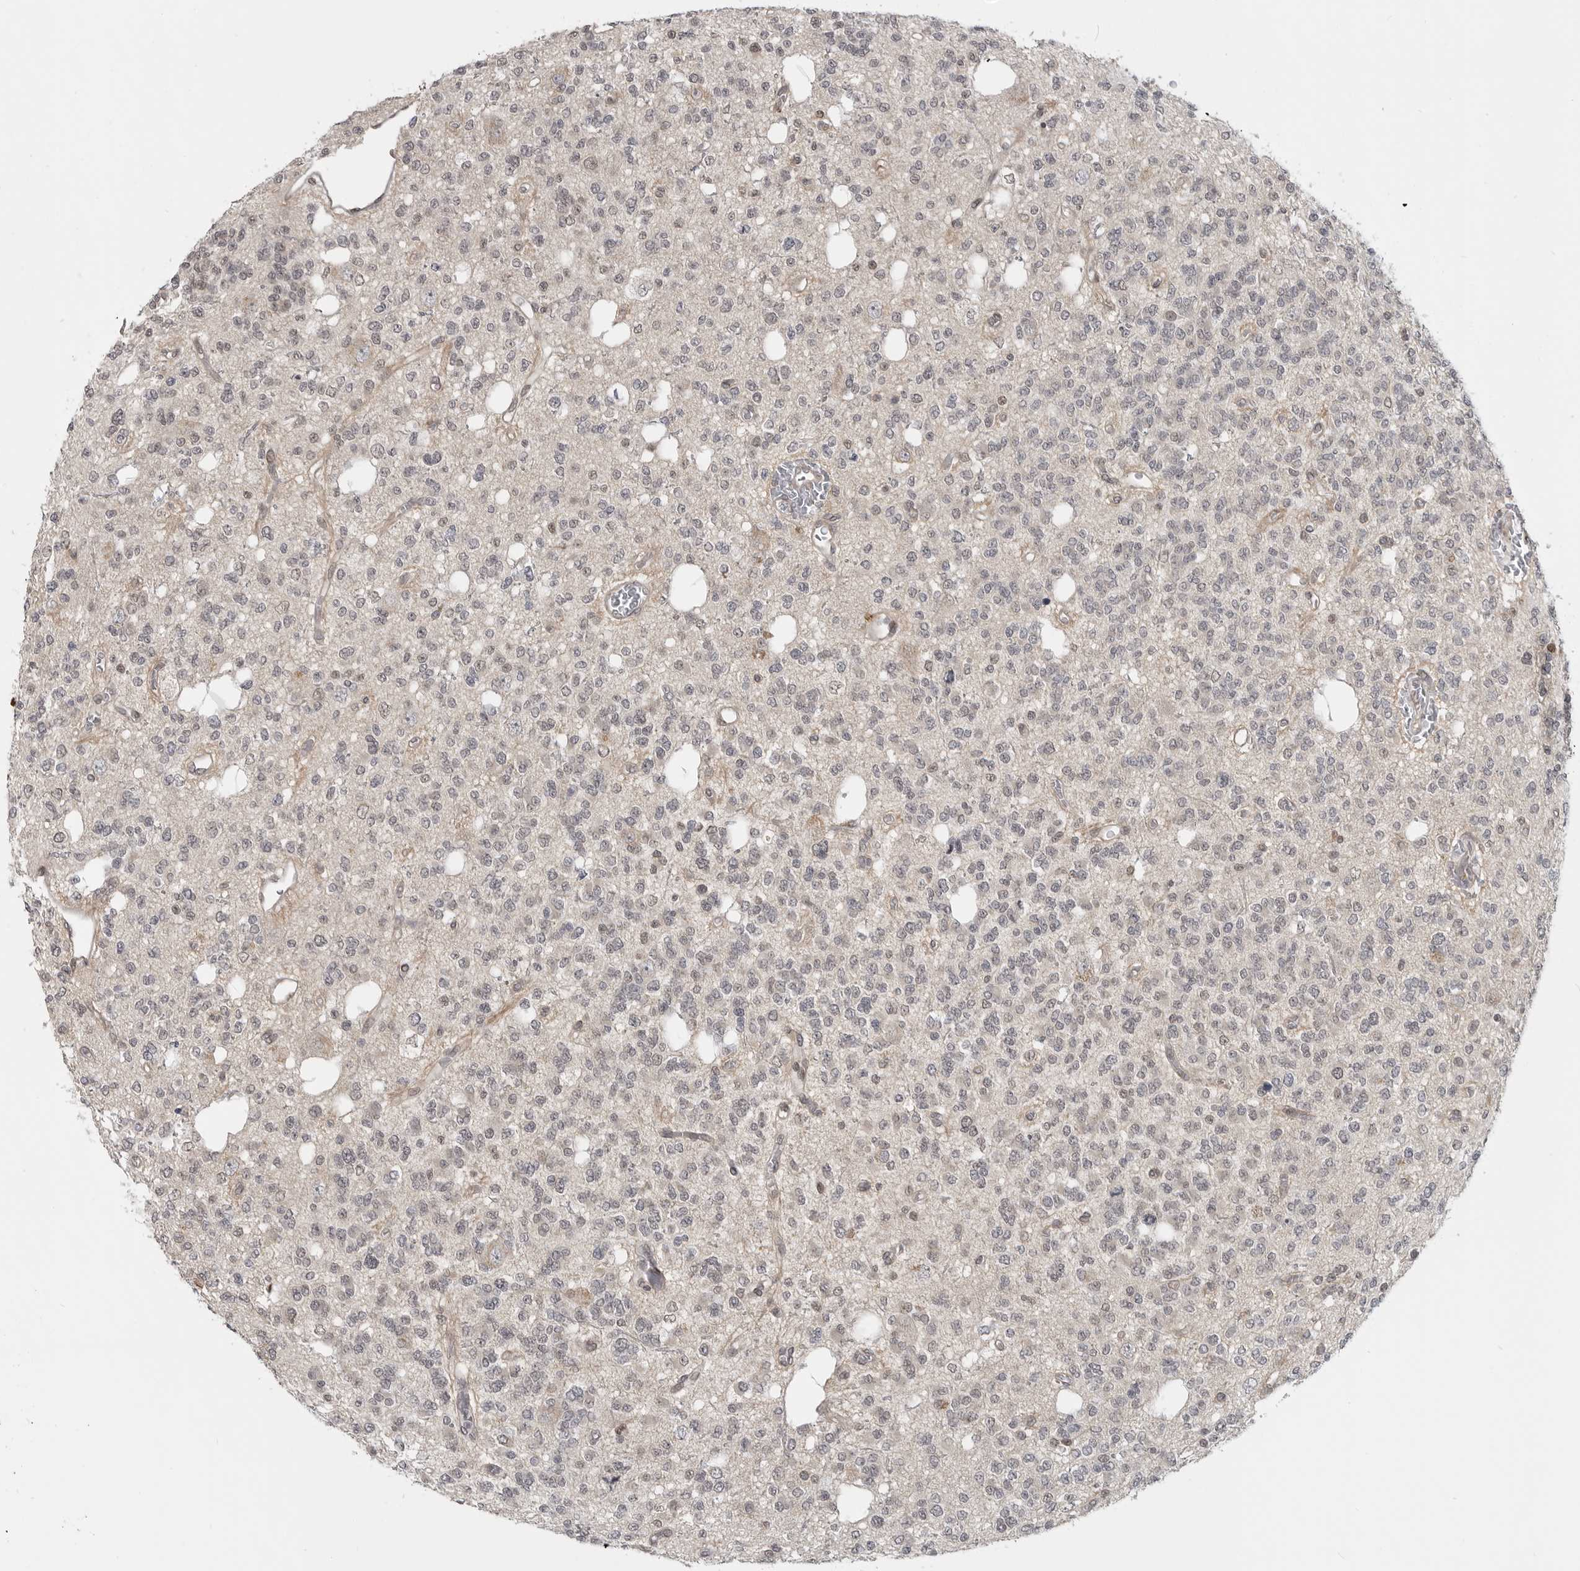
{"staining": {"intensity": "negative", "quantity": "none", "location": "none"}, "tissue": "glioma", "cell_type": "Tumor cells", "image_type": "cancer", "snomed": [{"axis": "morphology", "description": "Glioma, malignant, Low grade"}, {"axis": "topography", "description": "Brain"}], "caption": "Low-grade glioma (malignant) stained for a protein using IHC reveals no staining tumor cells.", "gene": "CEP295NL", "patient": {"sex": "male", "age": 38}}